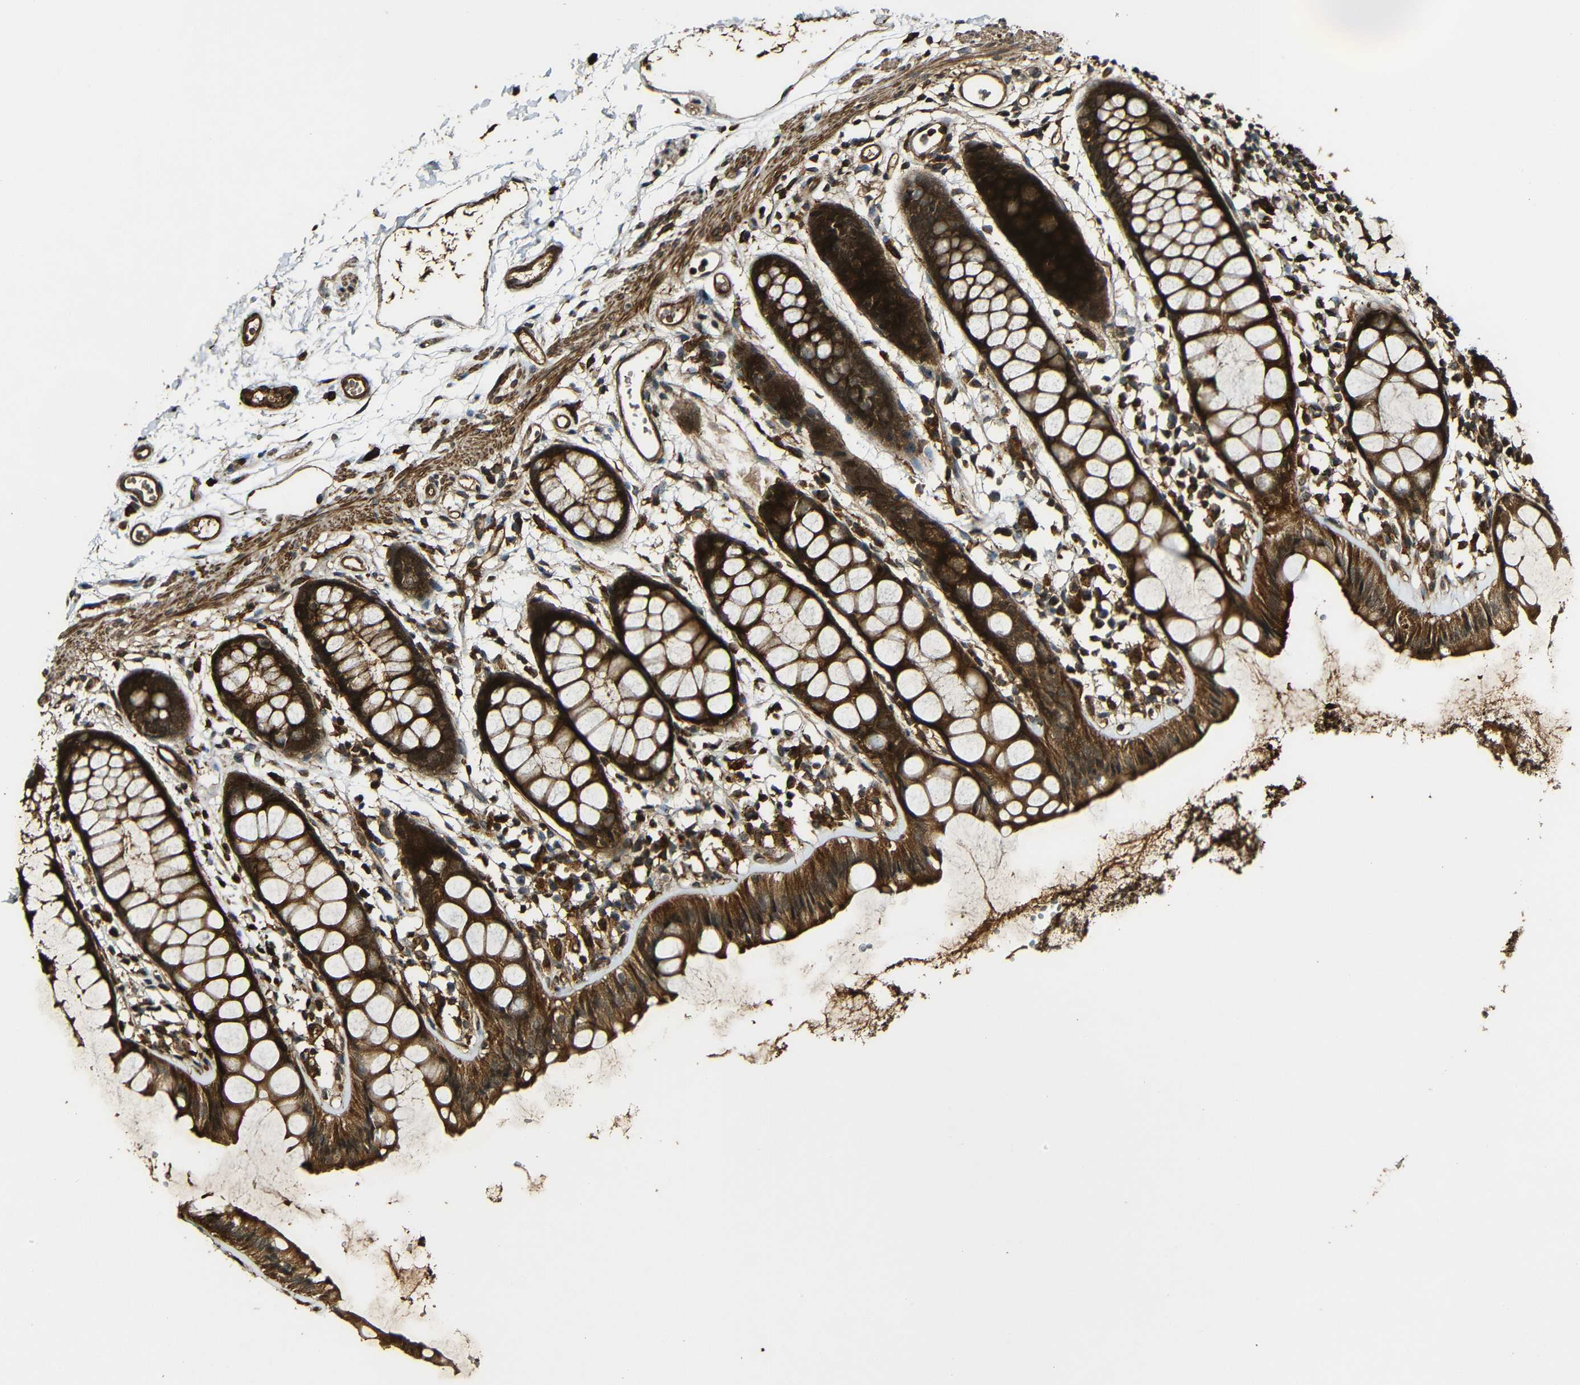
{"staining": {"intensity": "strong", "quantity": ">75%", "location": "cytoplasmic/membranous"}, "tissue": "rectum", "cell_type": "Glandular cells", "image_type": "normal", "snomed": [{"axis": "morphology", "description": "Normal tissue, NOS"}, {"axis": "topography", "description": "Rectum"}], "caption": "Human rectum stained for a protein (brown) demonstrates strong cytoplasmic/membranous positive expression in about >75% of glandular cells.", "gene": "CASP8", "patient": {"sex": "female", "age": 66}}